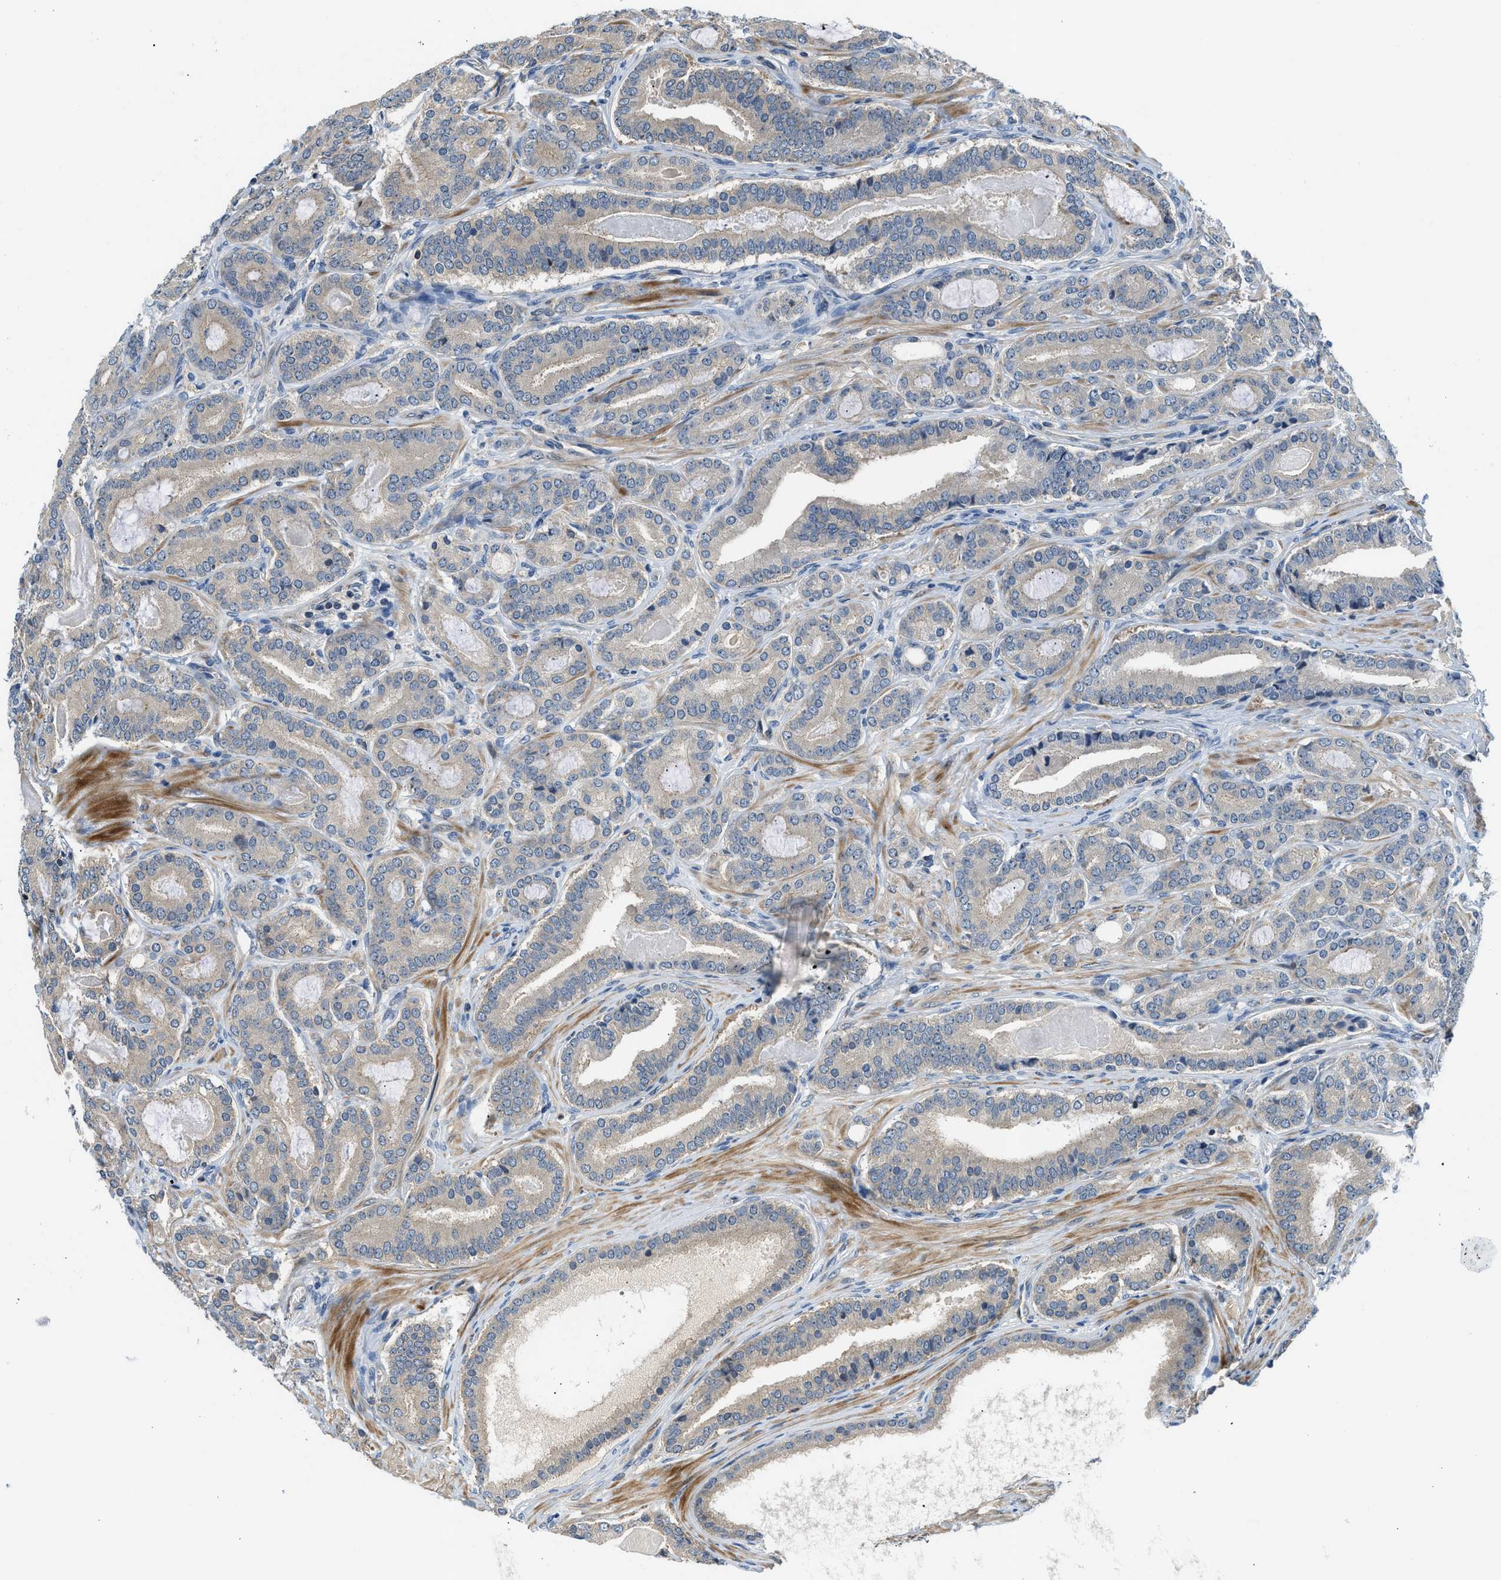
{"staining": {"intensity": "weak", "quantity": ">75%", "location": "cytoplasmic/membranous"}, "tissue": "prostate cancer", "cell_type": "Tumor cells", "image_type": "cancer", "snomed": [{"axis": "morphology", "description": "Adenocarcinoma, High grade"}, {"axis": "topography", "description": "Prostate"}], "caption": "Human high-grade adenocarcinoma (prostate) stained with a protein marker shows weak staining in tumor cells.", "gene": "CBLB", "patient": {"sex": "male", "age": 60}}